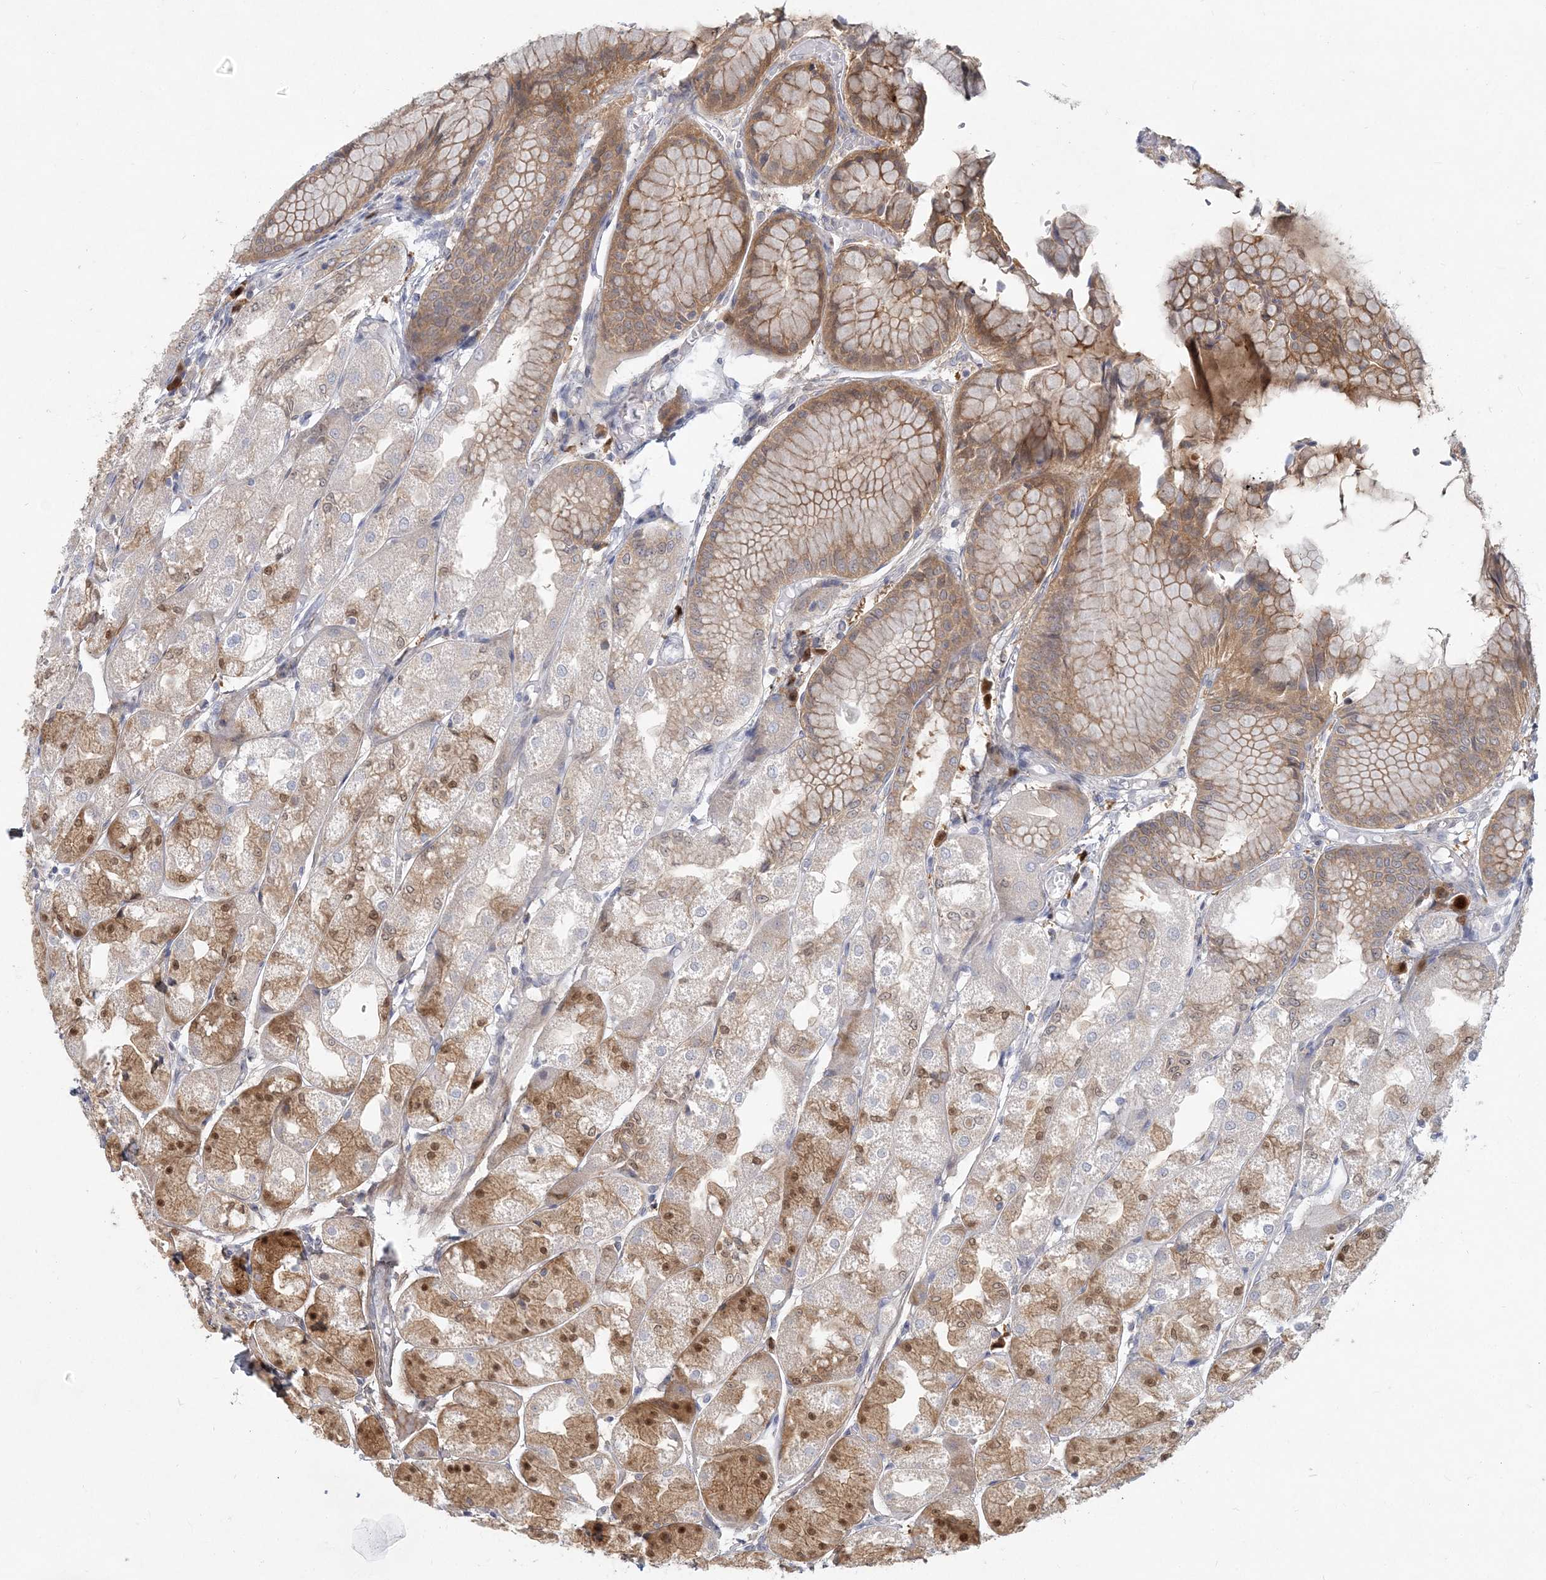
{"staining": {"intensity": "moderate", "quantity": "25%-75%", "location": "cytoplasmic/membranous"}, "tissue": "stomach", "cell_type": "Glandular cells", "image_type": "normal", "snomed": [{"axis": "morphology", "description": "Normal tissue, NOS"}, {"axis": "topography", "description": "Stomach, upper"}], "caption": "Protein staining exhibits moderate cytoplasmic/membranous staining in approximately 25%-75% of glandular cells in benign stomach. Using DAB (3,3'-diaminobenzidine) (brown) and hematoxylin (blue) stains, captured at high magnification using brightfield microscopy.", "gene": "GMPPA", "patient": {"sex": "male", "age": 72}}